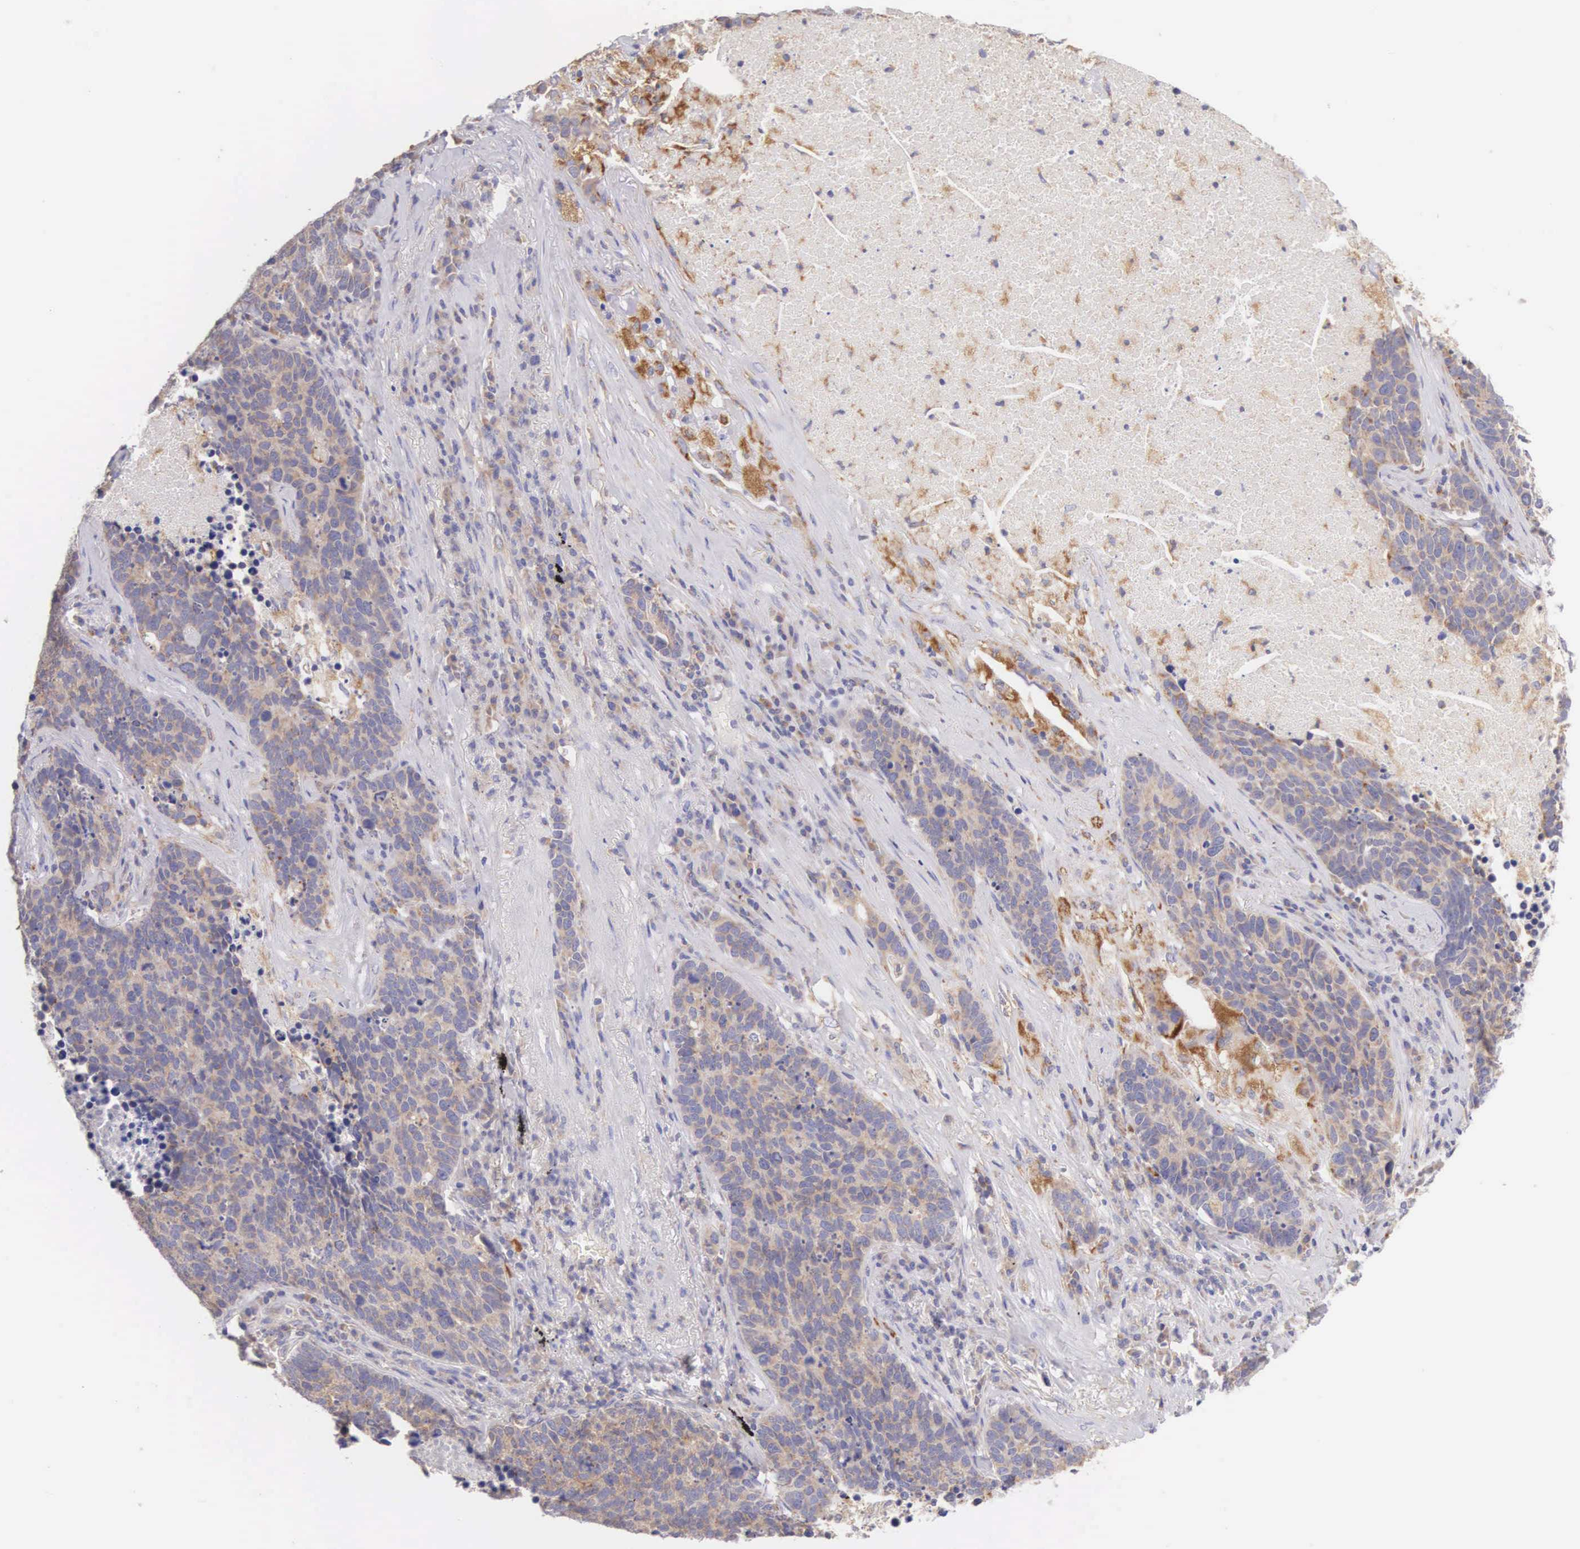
{"staining": {"intensity": "weak", "quantity": ">75%", "location": "cytoplasmic/membranous"}, "tissue": "lung cancer", "cell_type": "Tumor cells", "image_type": "cancer", "snomed": [{"axis": "morphology", "description": "Neoplasm, malignant, NOS"}, {"axis": "topography", "description": "Lung"}], "caption": "Protein expression by IHC reveals weak cytoplasmic/membranous expression in about >75% of tumor cells in lung cancer (neoplasm (malignant)).", "gene": "NSDHL", "patient": {"sex": "female", "age": 75}}